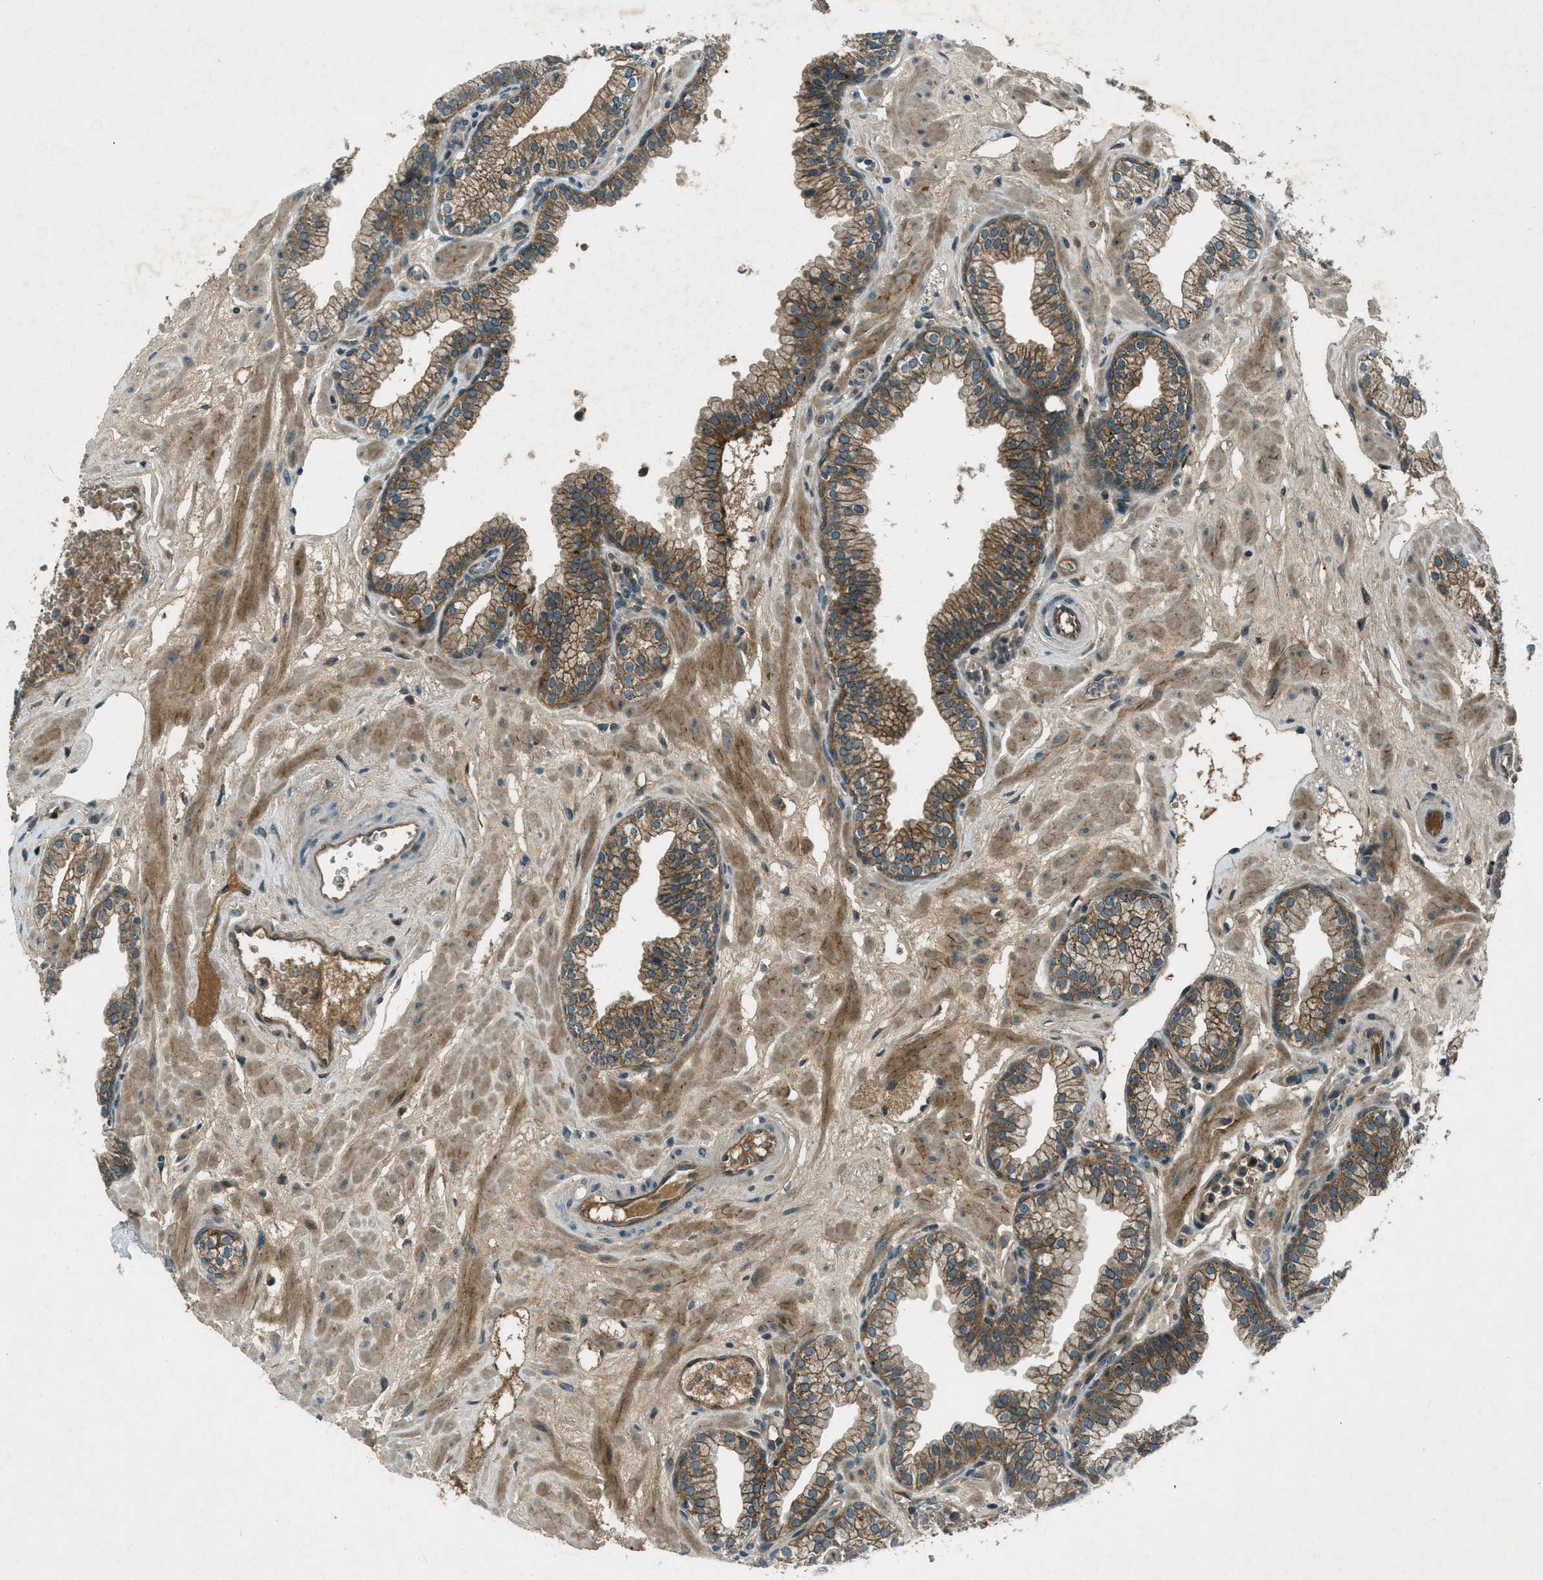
{"staining": {"intensity": "moderate", "quantity": ">75%", "location": "cytoplasmic/membranous"}, "tissue": "prostate", "cell_type": "Glandular cells", "image_type": "normal", "snomed": [{"axis": "morphology", "description": "Normal tissue, NOS"}, {"axis": "morphology", "description": "Urothelial carcinoma, Low grade"}, {"axis": "topography", "description": "Urinary bladder"}, {"axis": "topography", "description": "Prostate"}], "caption": "Immunohistochemical staining of normal prostate reveals moderate cytoplasmic/membranous protein staining in approximately >75% of glandular cells.", "gene": "STK11", "patient": {"sex": "male", "age": 60}}